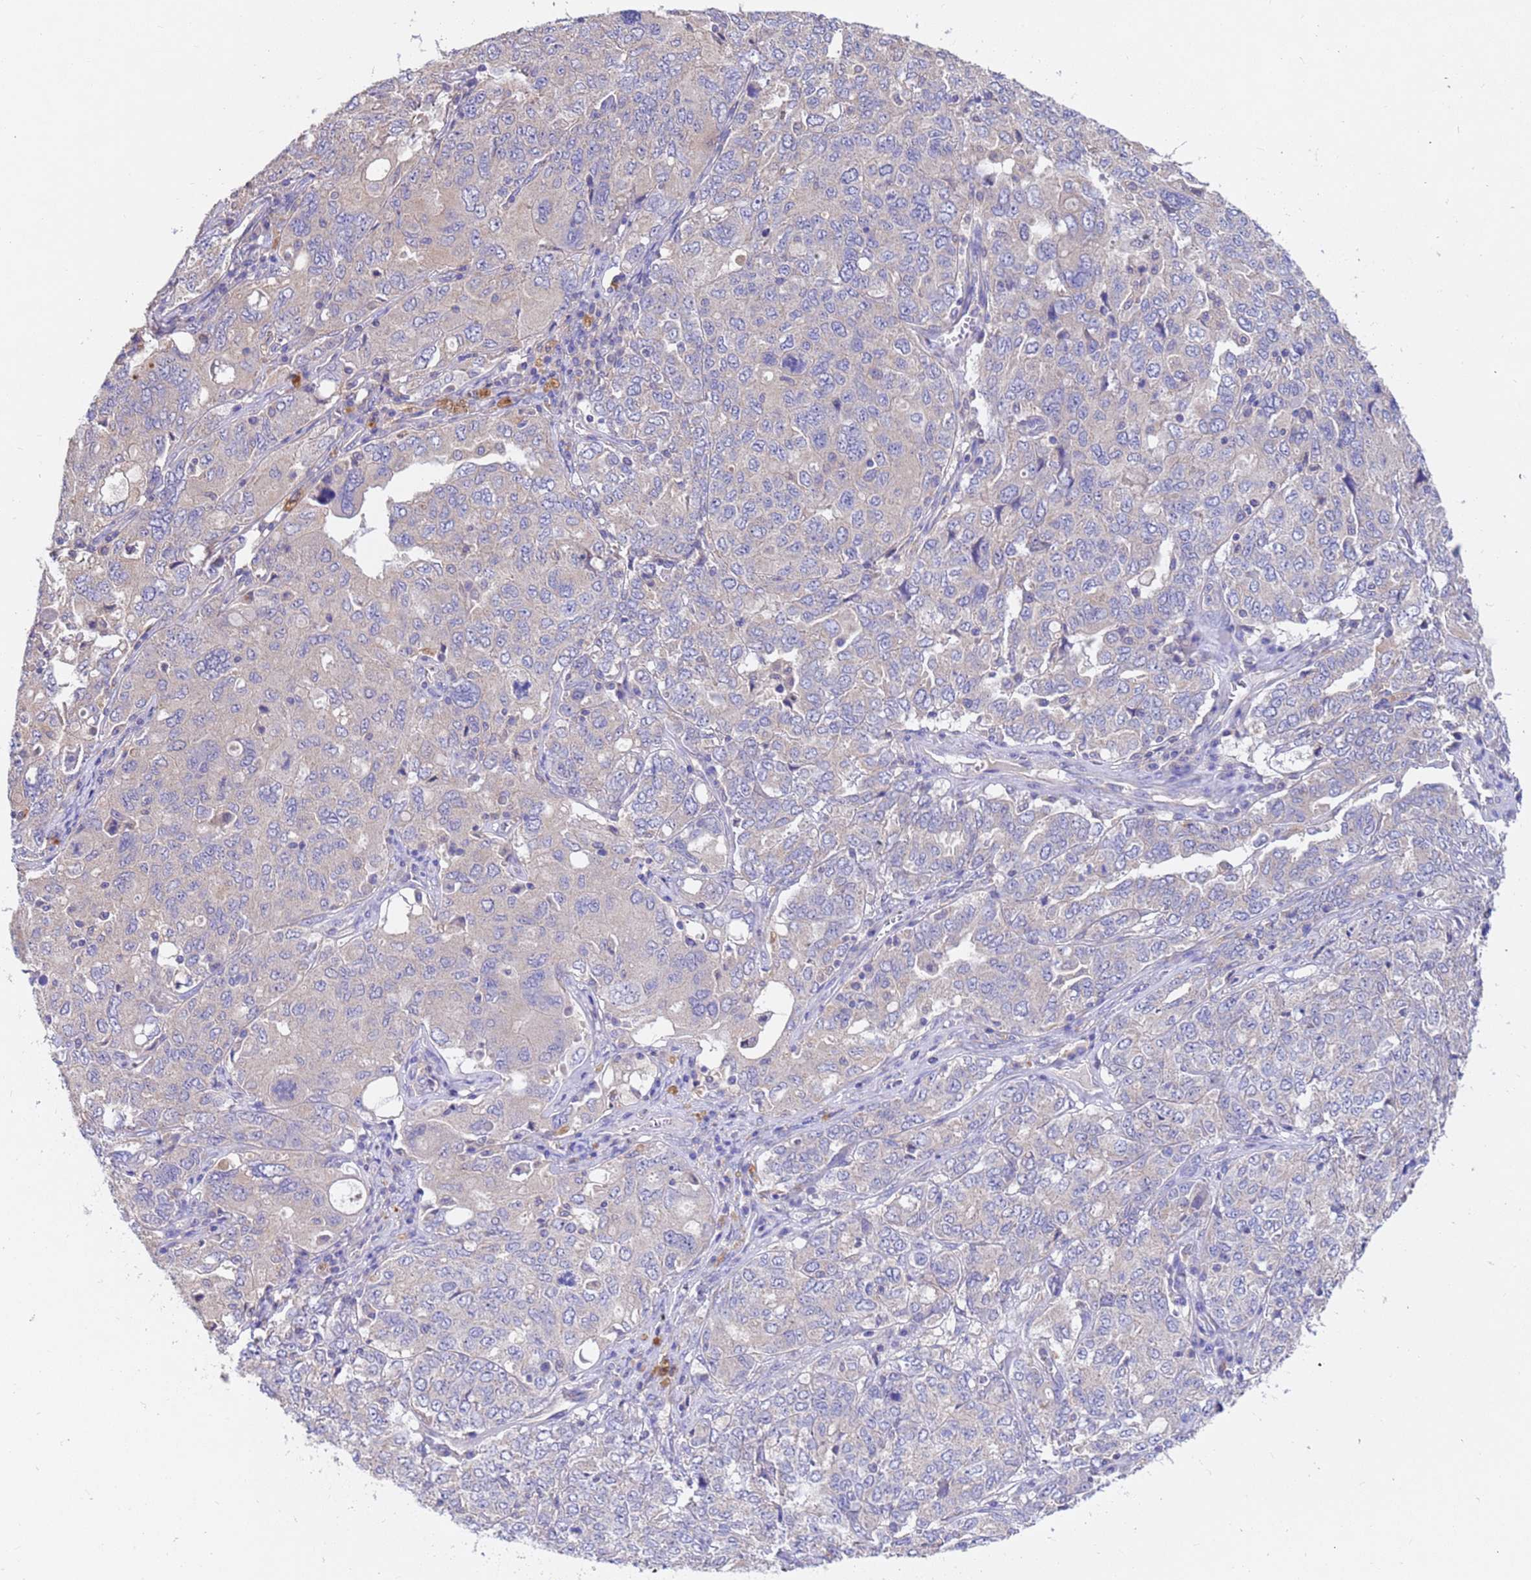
{"staining": {"intensity": "negative", "quantity": "none", "location": "none"}, "tissue": "ovarian cancer", "cell_type": "Tumor cells", "image_type": "cancer", "snomed": [{"axis": "morphology", "description": "Carcinoma, endometroid"}, {"axis": "topography", "description": "Ovary"}], "caption": "IHC photomicrograph of neoplastic tissue: ovarian cancer (endometroid carcinoma) stained with DAB (3,3'-diaminobenzidine) reveals no significant protein expression in tumor cells.", "gene": "SRL", "patient": {"sex": "female", "age": 62}}